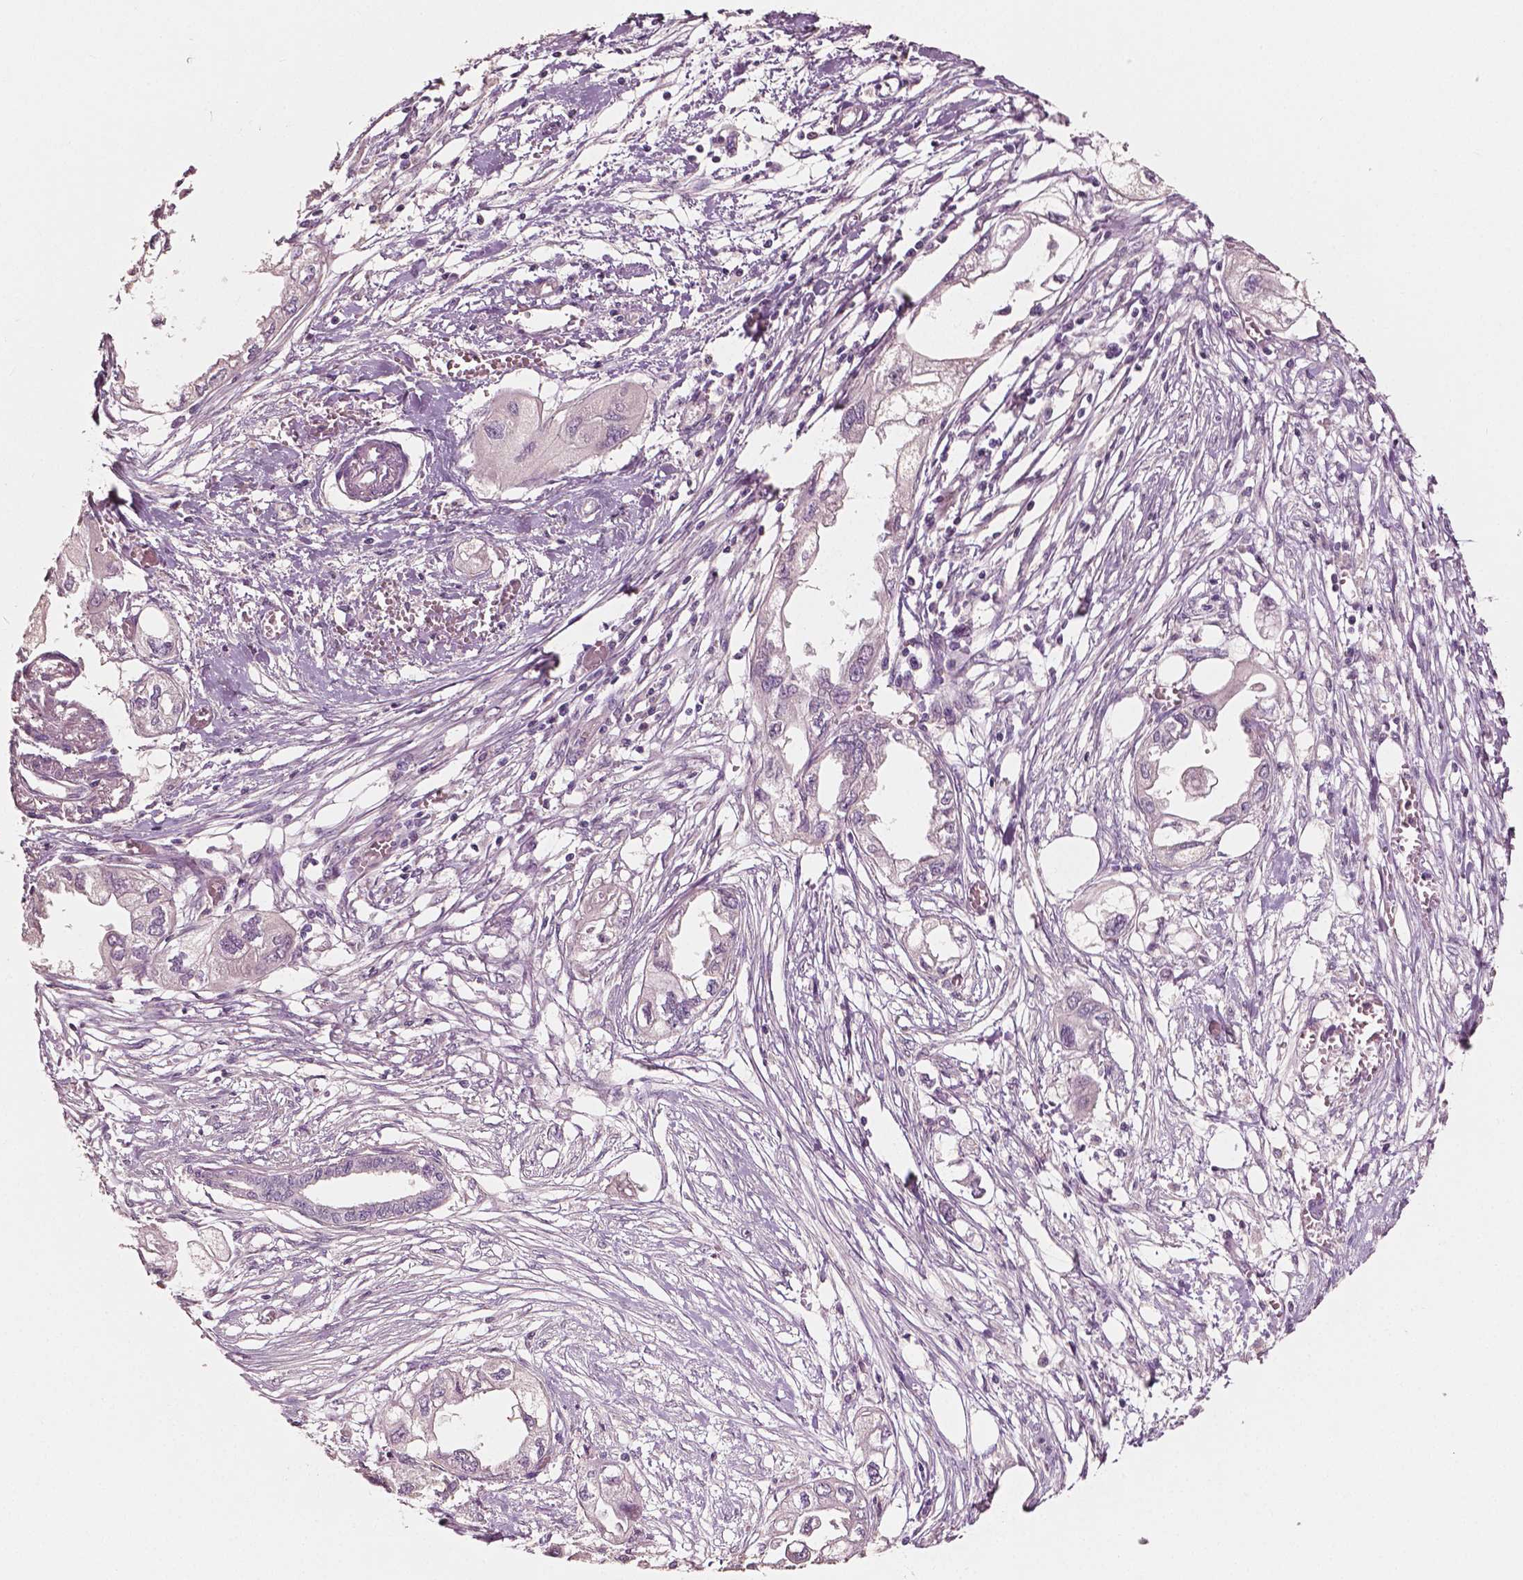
{"staining": {"intensity": "negative", "quantity": "none", "location": "none"}, "tissue": "endometrial cancer", "cell_type": "Tumor cells", "image_type": "cancer", "snomed": [{"axis": "morphology", "description": "Adenocarcinoma, NOS"}, {"axis": "morphology", "description": "Adenocarcinoma, metastatic, NOS"}, {"axis": "topography", "description": "Adipose tissue"}, {"axis": "topography", "description": "Endometrium"}], "caption": "A photomicrograph of endometrial cancer stained for a protein shows no brown staining in tumor cells.", "gene": "PLA2R1", "patient": {"sex": "female", "age": 67}}